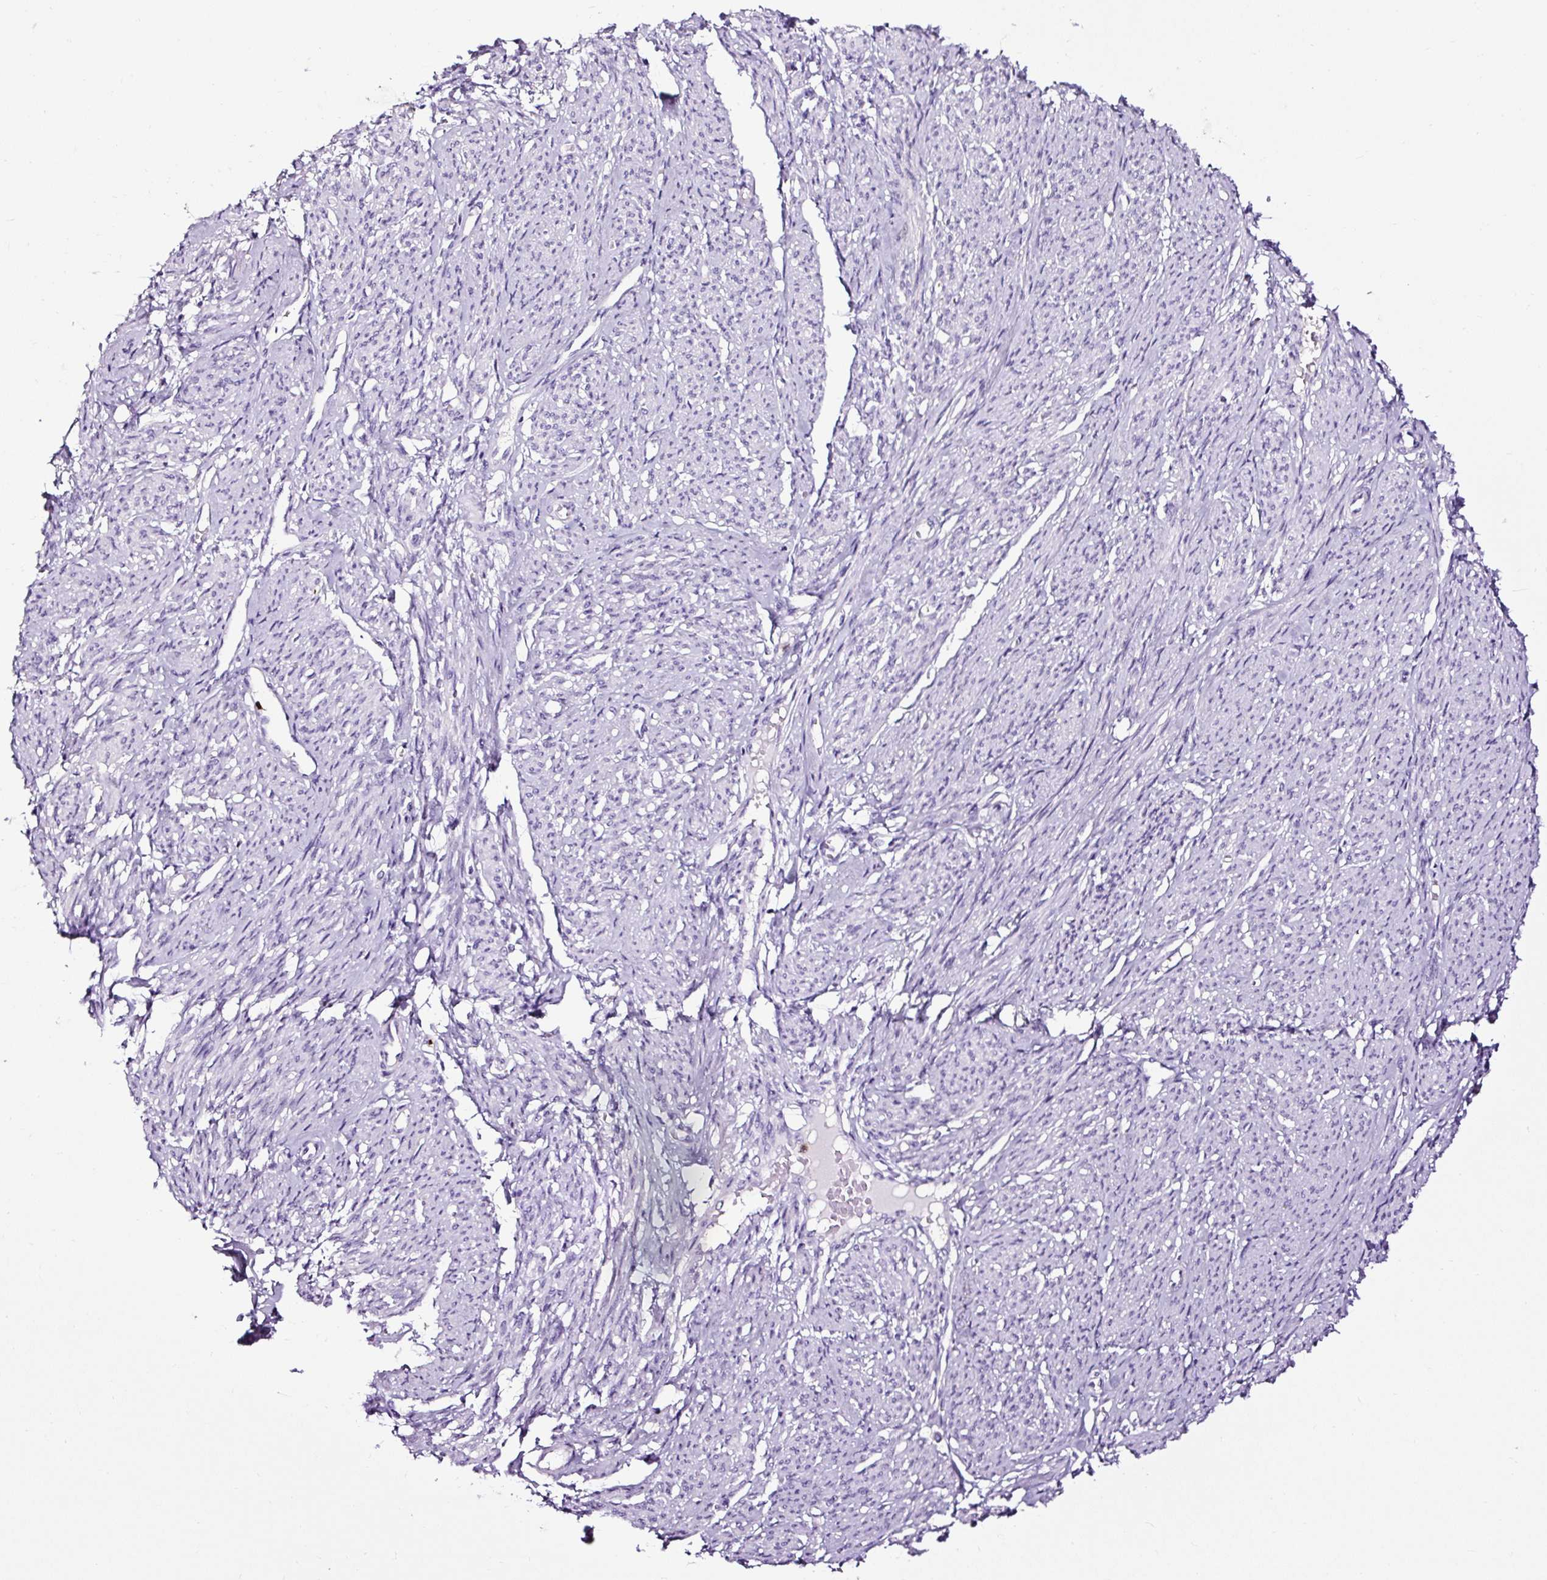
{"staining": {"intensity": "negative", "quantity": "none", "location": "none"}, "tissue": "smooth muscle", "cell_type": "Smooth muscle cells", "image_type": "normal", "snomed": [{"axis": "morphology", "description": "Normal tissue, NOS"}, {"axis": "topography", "description": "Smooth muscle"}], "caption": "Immunohistochemistry (IHC) of unremarkable smooth muscle shows no positivity in smooth muscle cells.", "gene": "SLC7A8", "patient": {"sex": "female", "age": 65}}